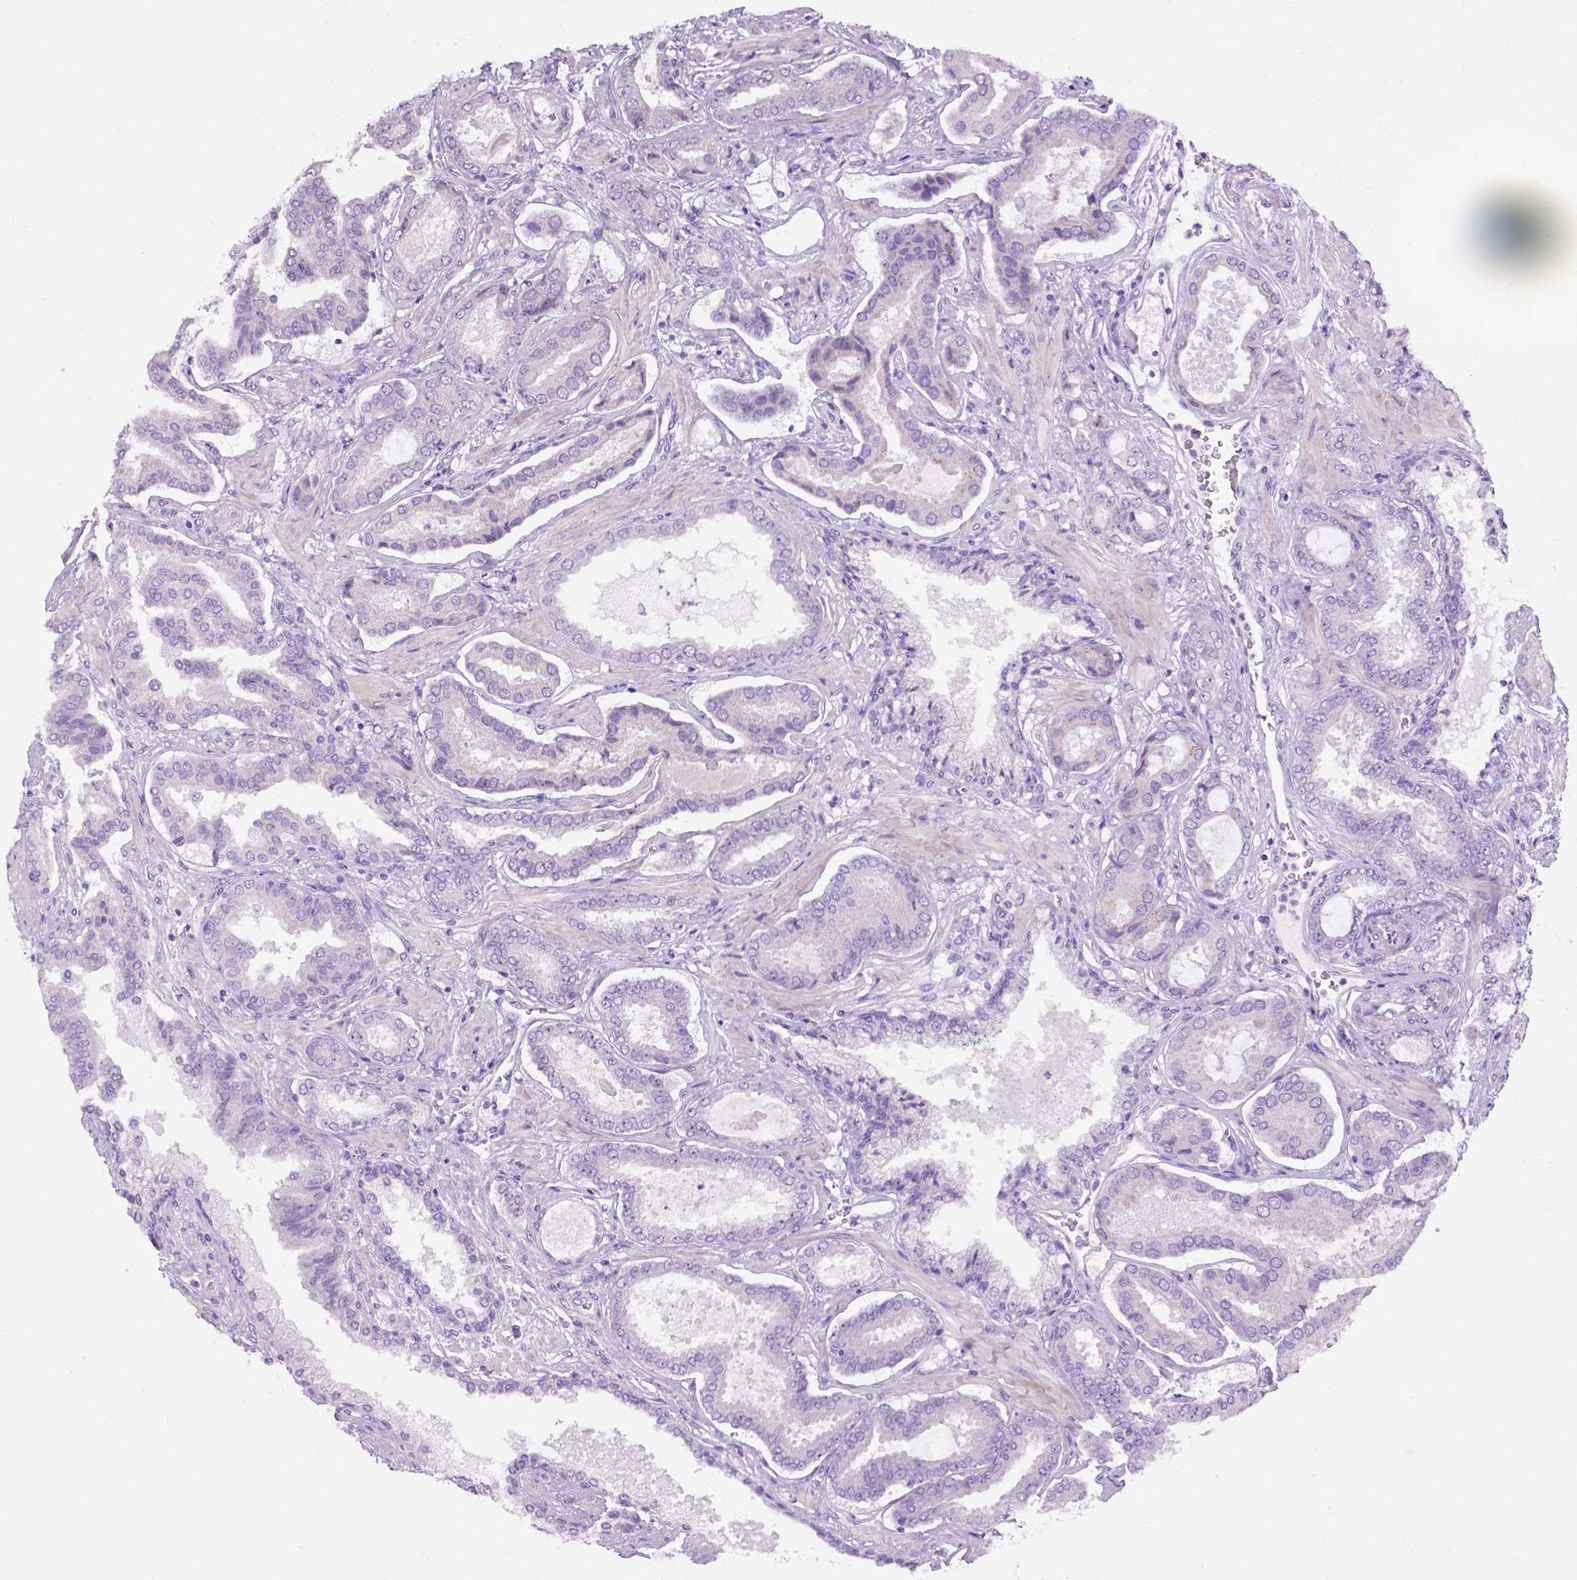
{"staining": {"intensity": "negative", "quantity": "none", "location": "none"}, "tissue": "prostate cancer", "cell_type": "Tumor cells", "image_type": "cancer", "snomed": [{"axis": "morphology", "description": "Adenocarcinoma, NOS"}, {"axis": "topography", "description": "Prostate"}], "caption": "High power microscopy histopathology image of an immunohistochemistry micrograph of prostate cancer, revealing no significant staining in tumor cells. (DAB immunohistochemistry (IHC) with hematoxylin counter stain).", "gene": "UTP4", "patient": {"sex": "male", "age": 64}}